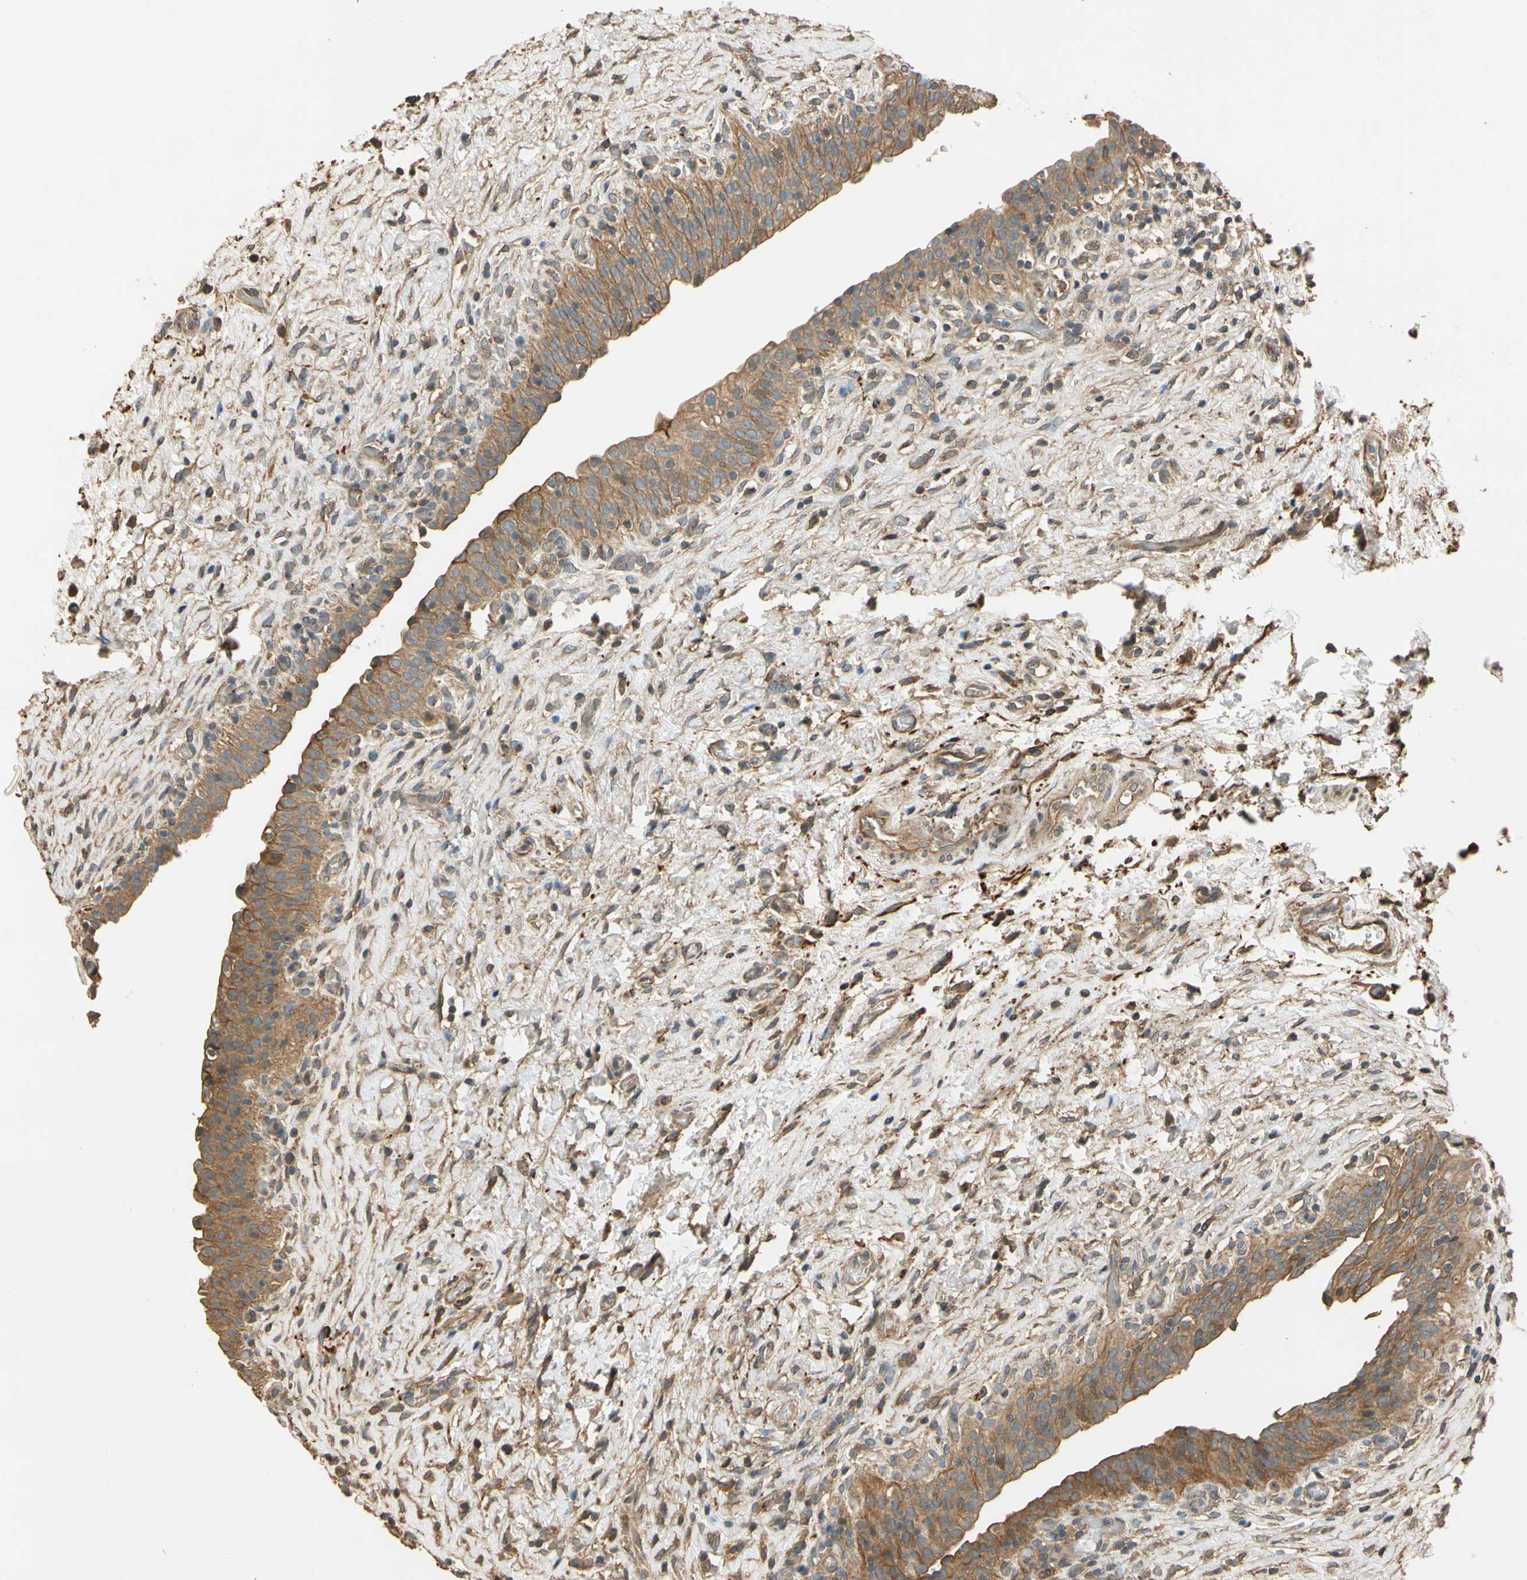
{"staining": {"intensity": "moderate", "quantity": ">75%", "location": "cytoplasmic/membranous"}, "tissue": "urinary bladder", "cell_type": "Urothelial cells", "image_type": "normal", "snomed": [{"axis": "morphology", "description": "Normal tissue, NOS"}, {"axis": "topography", "description": "Urinary bladder"}], "caption": "Urothelial cells display moderate cytoplasmic/membranous expression in about >75% of cells in benign urinary bladder. Using DAB (3,3'-diaminobenzidine) (brown) and hematoxylin (blue) stains, captured at high magnification using brightfield microscopy.", "gene": "MGRN1", "patient": {"sex": "male", "age": 51}}